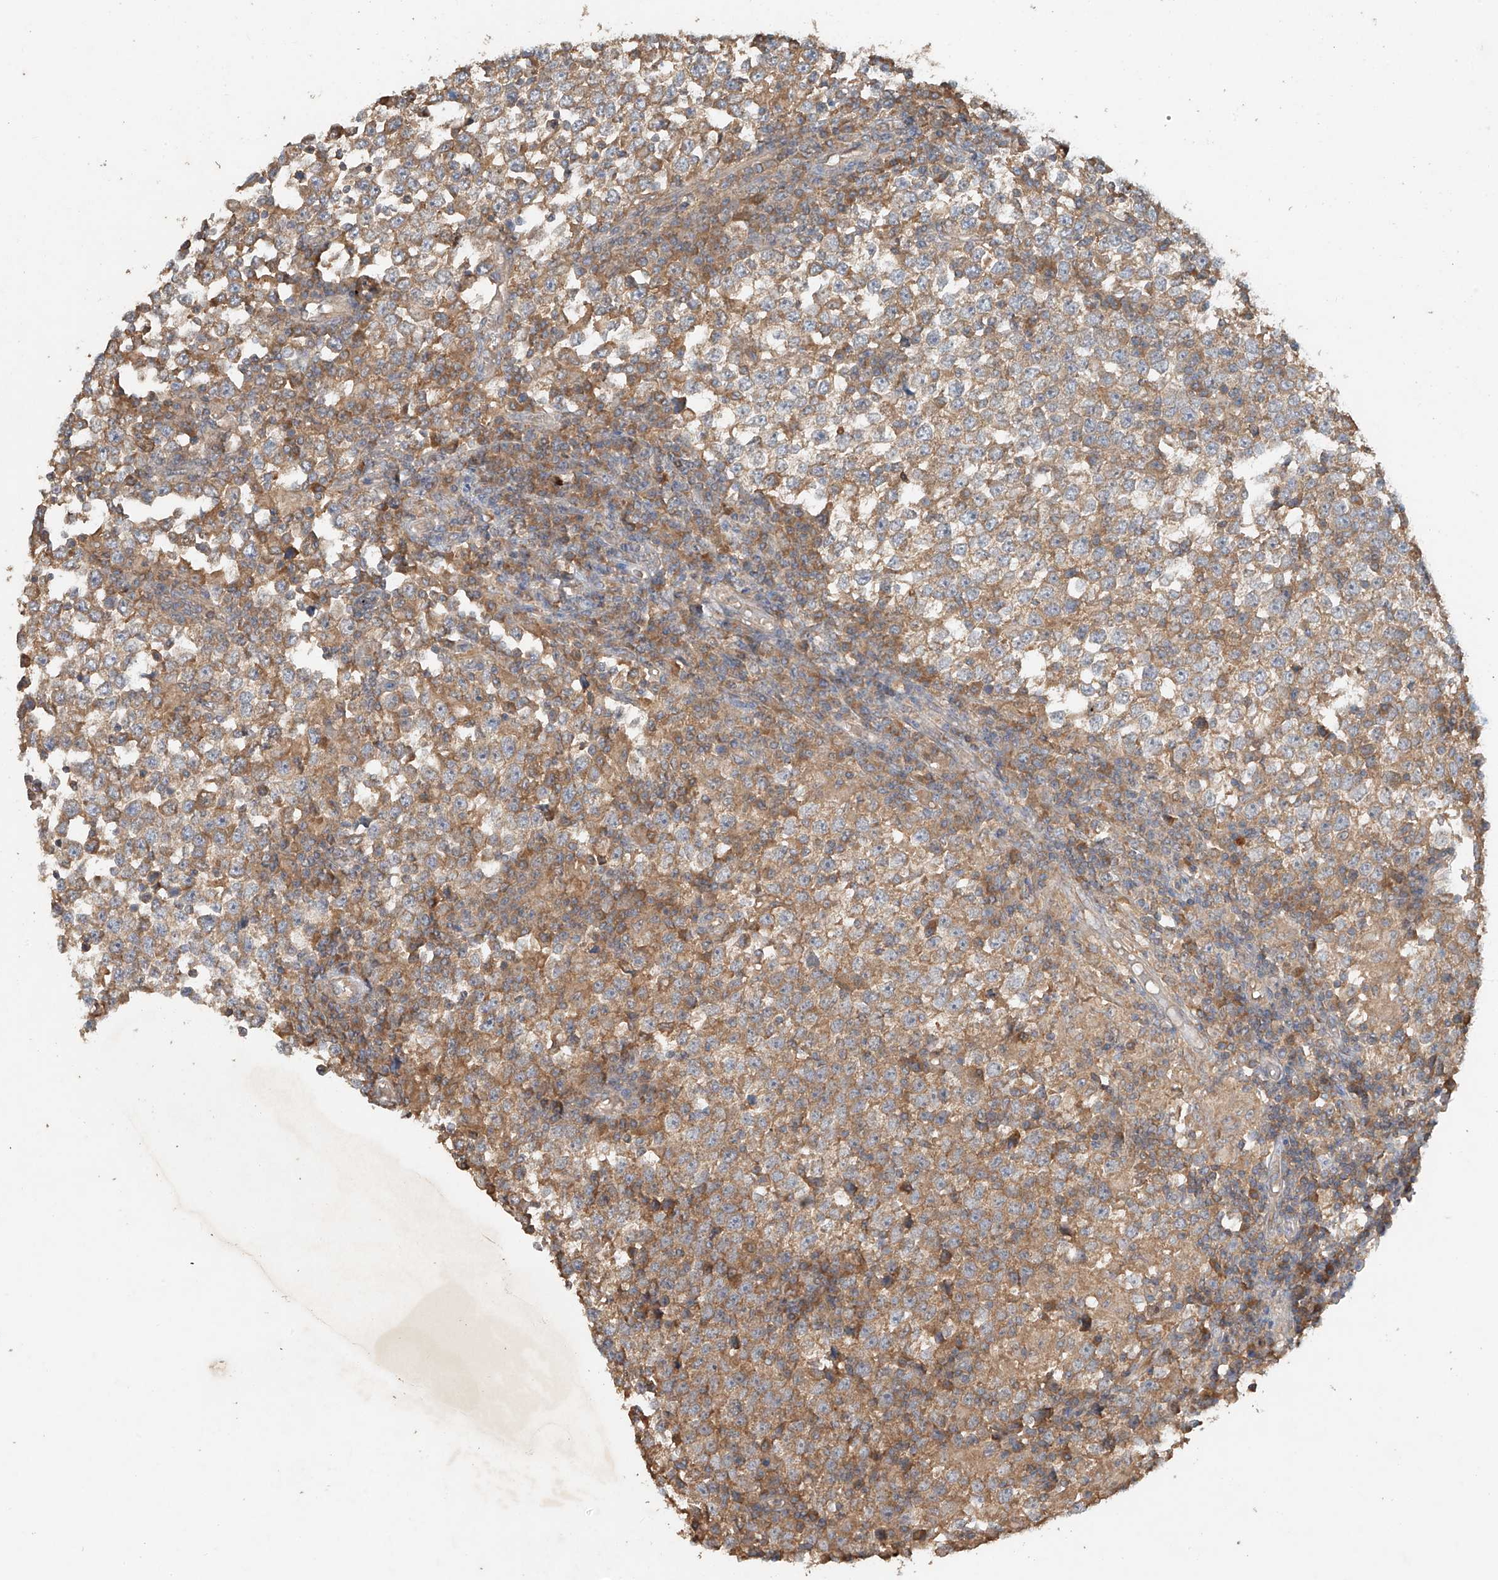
{"staining": {"intensity": "moderate", "quantity": ">75%", "location": "cytoplasmic/membranous"}, "tissue": "testis cancer", "cell_type": "Tumor cells", "image_type": "cancer", "snomed": [{"axis": "morphology", "description": "Seminoma, NOS"}, {"axis": "topography", "description": "Testis"}], "caption": "Brown immunohistochemical staining in testis cancer (seminoma) exhibits moderate cytoplasmic/membranous positivity in approximately >75% of tumor cells.", "gene": "GNB1L", "patient": {"sex": "male", "age": 65}}